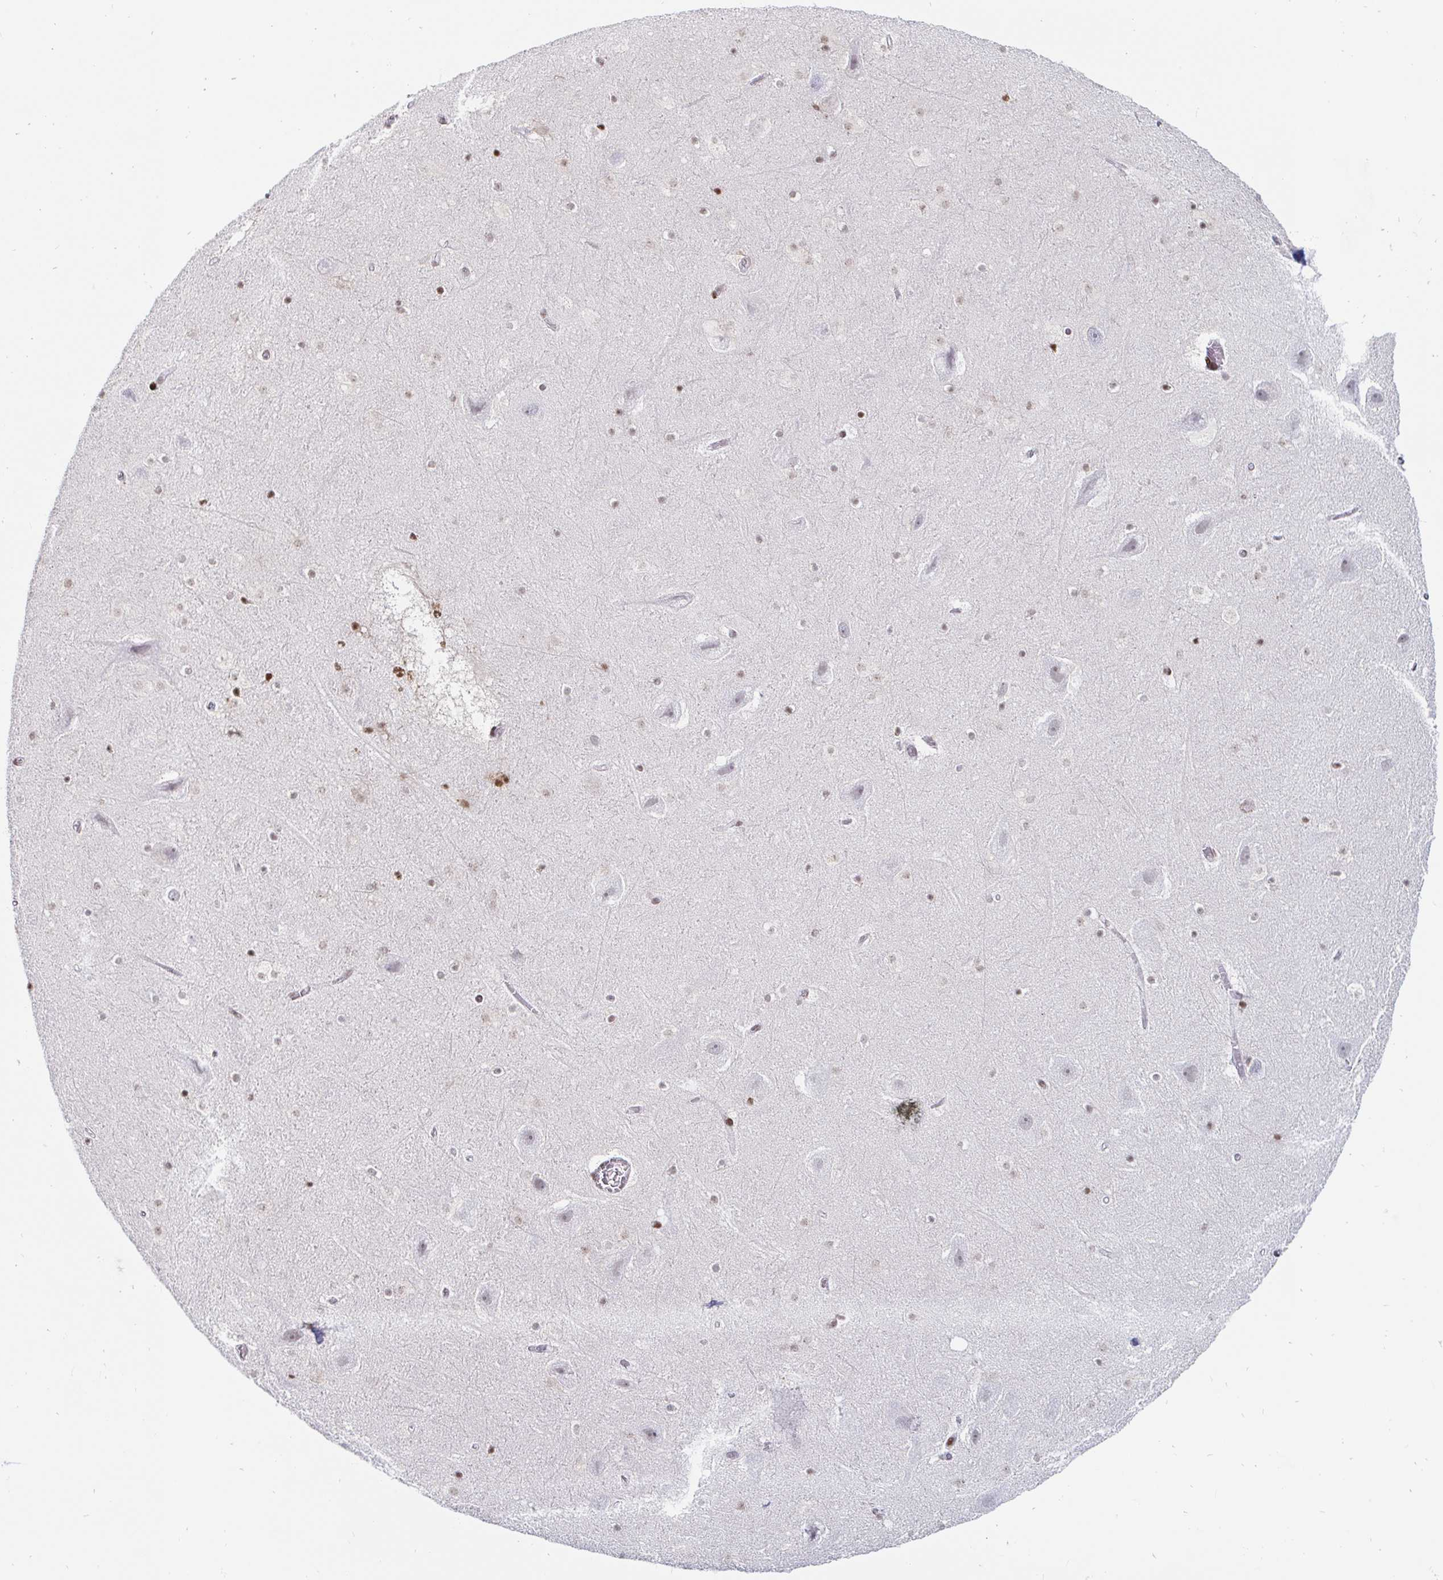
{"staining": {"intensity": "strong", "quantity": "<25%", "location": "nuclear"}, "tissue": "hippocampus", "cell_type": "Glial cells", "image_type": "normal", "snomed": [{"axis": "morphology", "description": "Normal tissue, NOS"}, {"axis": "topography", "description": "Hippocampus"}], "caption": "A medium amount of strong nuclear expression is appreciated in about <25% of glial cells in unremarkable hippocampus.", "gene": "HOXC10", "patient": {"sex": "female", "age": 42}}